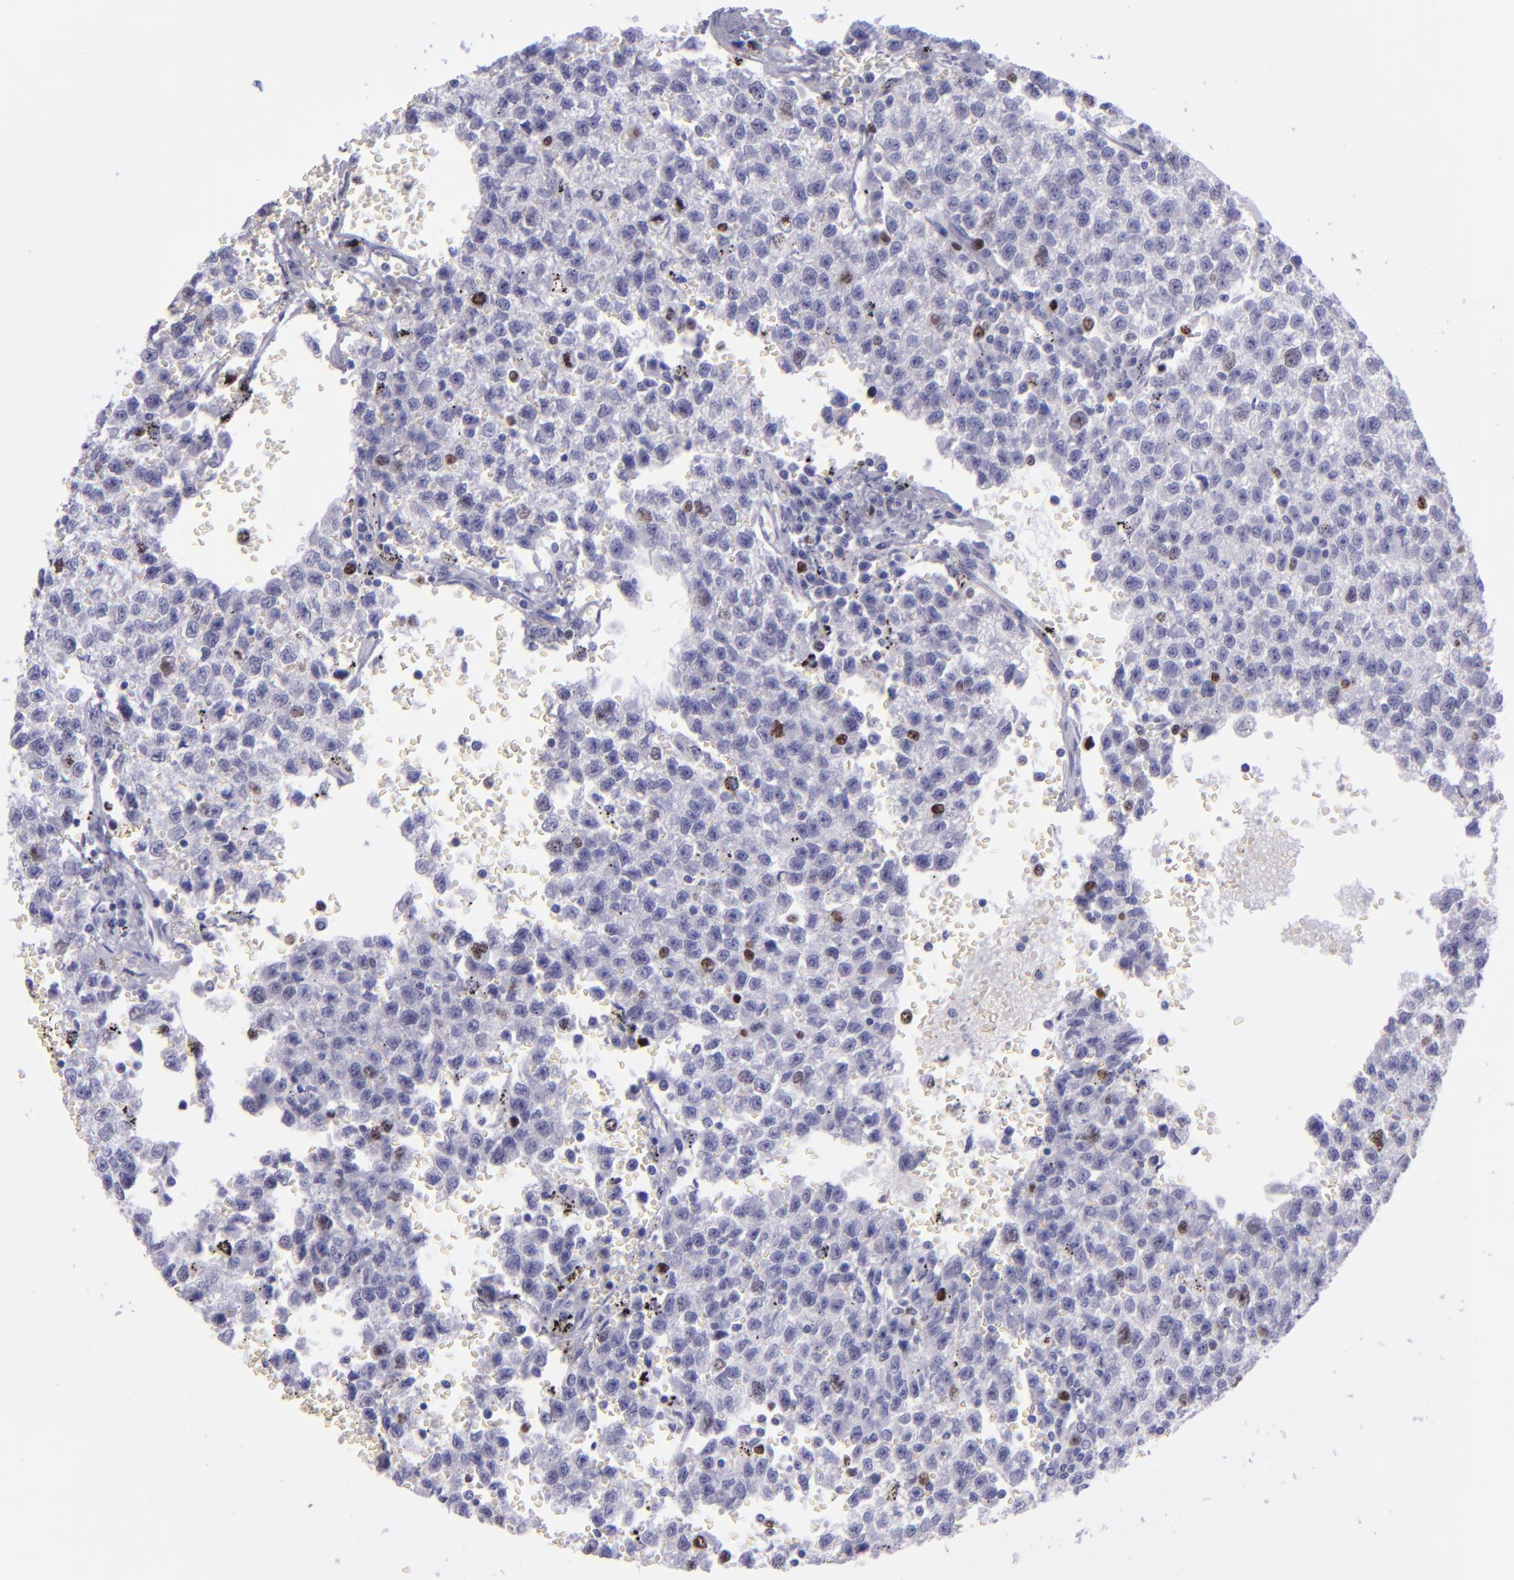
{"staining": {"intensity": "strong", "quantity": "<25%", "location": "nuclear"}, "tissue": "testis cancer", "cell_type": "Tumor cells", "image_type": "cancer", "snomed": [{"axis": "morphology", "description": "Seminoma, NOS"}, {"axis": "topography", "description": "Testis"}], "caption": "IHC (DAB (3,3'-diaminobenzidine)) staining of seminoma (testis) displays strong nuclear protein staining in about <25% of tumor cells. The protein is shown in brown color, while the nuclei are stained blue.", "gene": "TOP2A", "patient": {"sex": "male", "age": 35}}